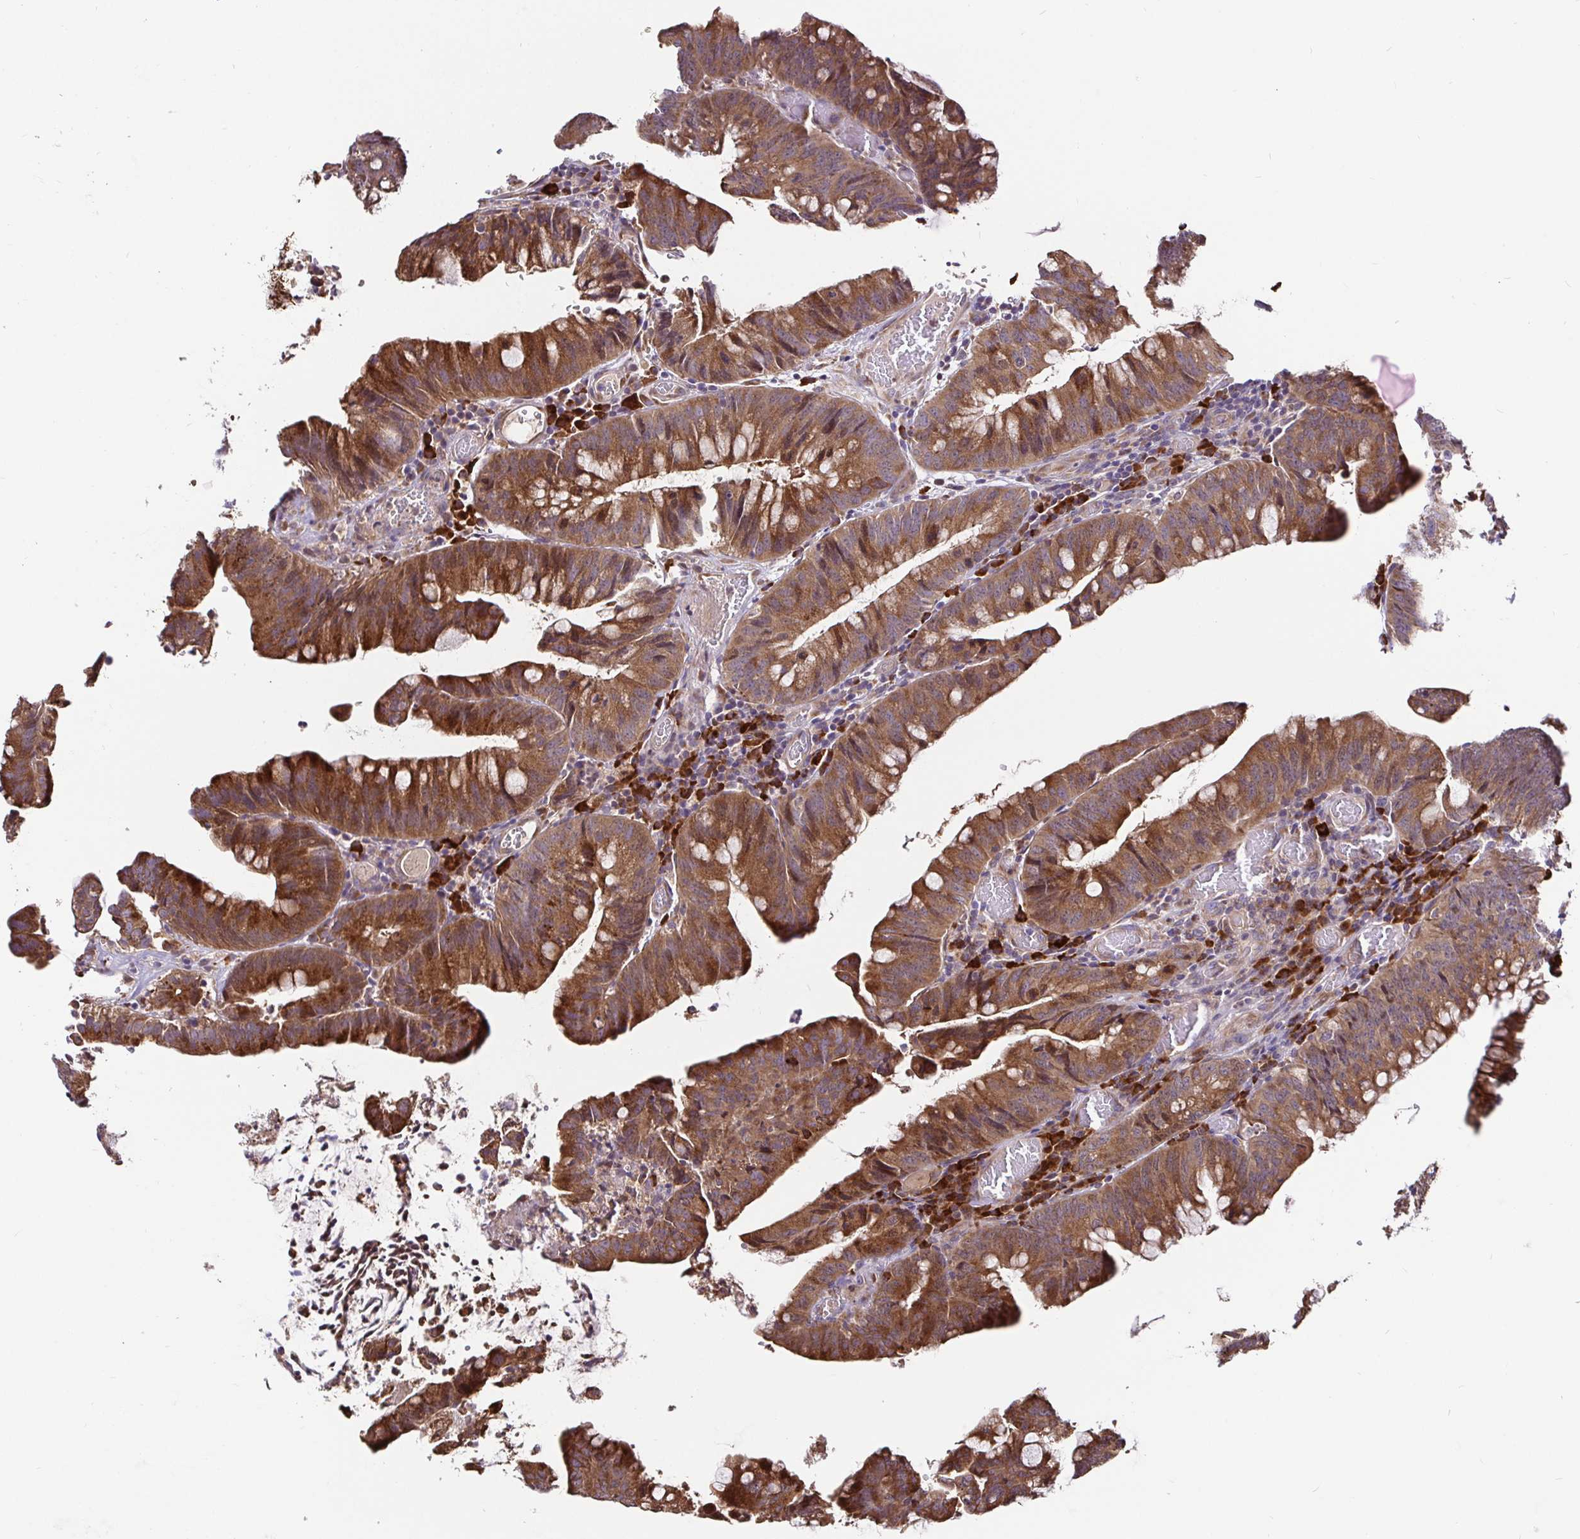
{"staining": {"intensity": "moderate", "quantity": ">75%", "location": "cytoplasmic/membranous"}, "tissue": "colorectal cancer", "cell_type": "Tumor cells", "image_type": "cancer", "snomed": [{"axis": "morphology", "description": "Adenocarcinoma, NOS"}, {"axis": "topography", "description": "Colon"}], "caption": "This is an image of immunohistochemistry (IHC) staining of colorectal adenocarcinoma, which shows moderate expression in the cytoplasmic/membranous of tumor cells.", "gene": "ELP1", "patient": {"sex": "male", "age": 62}}